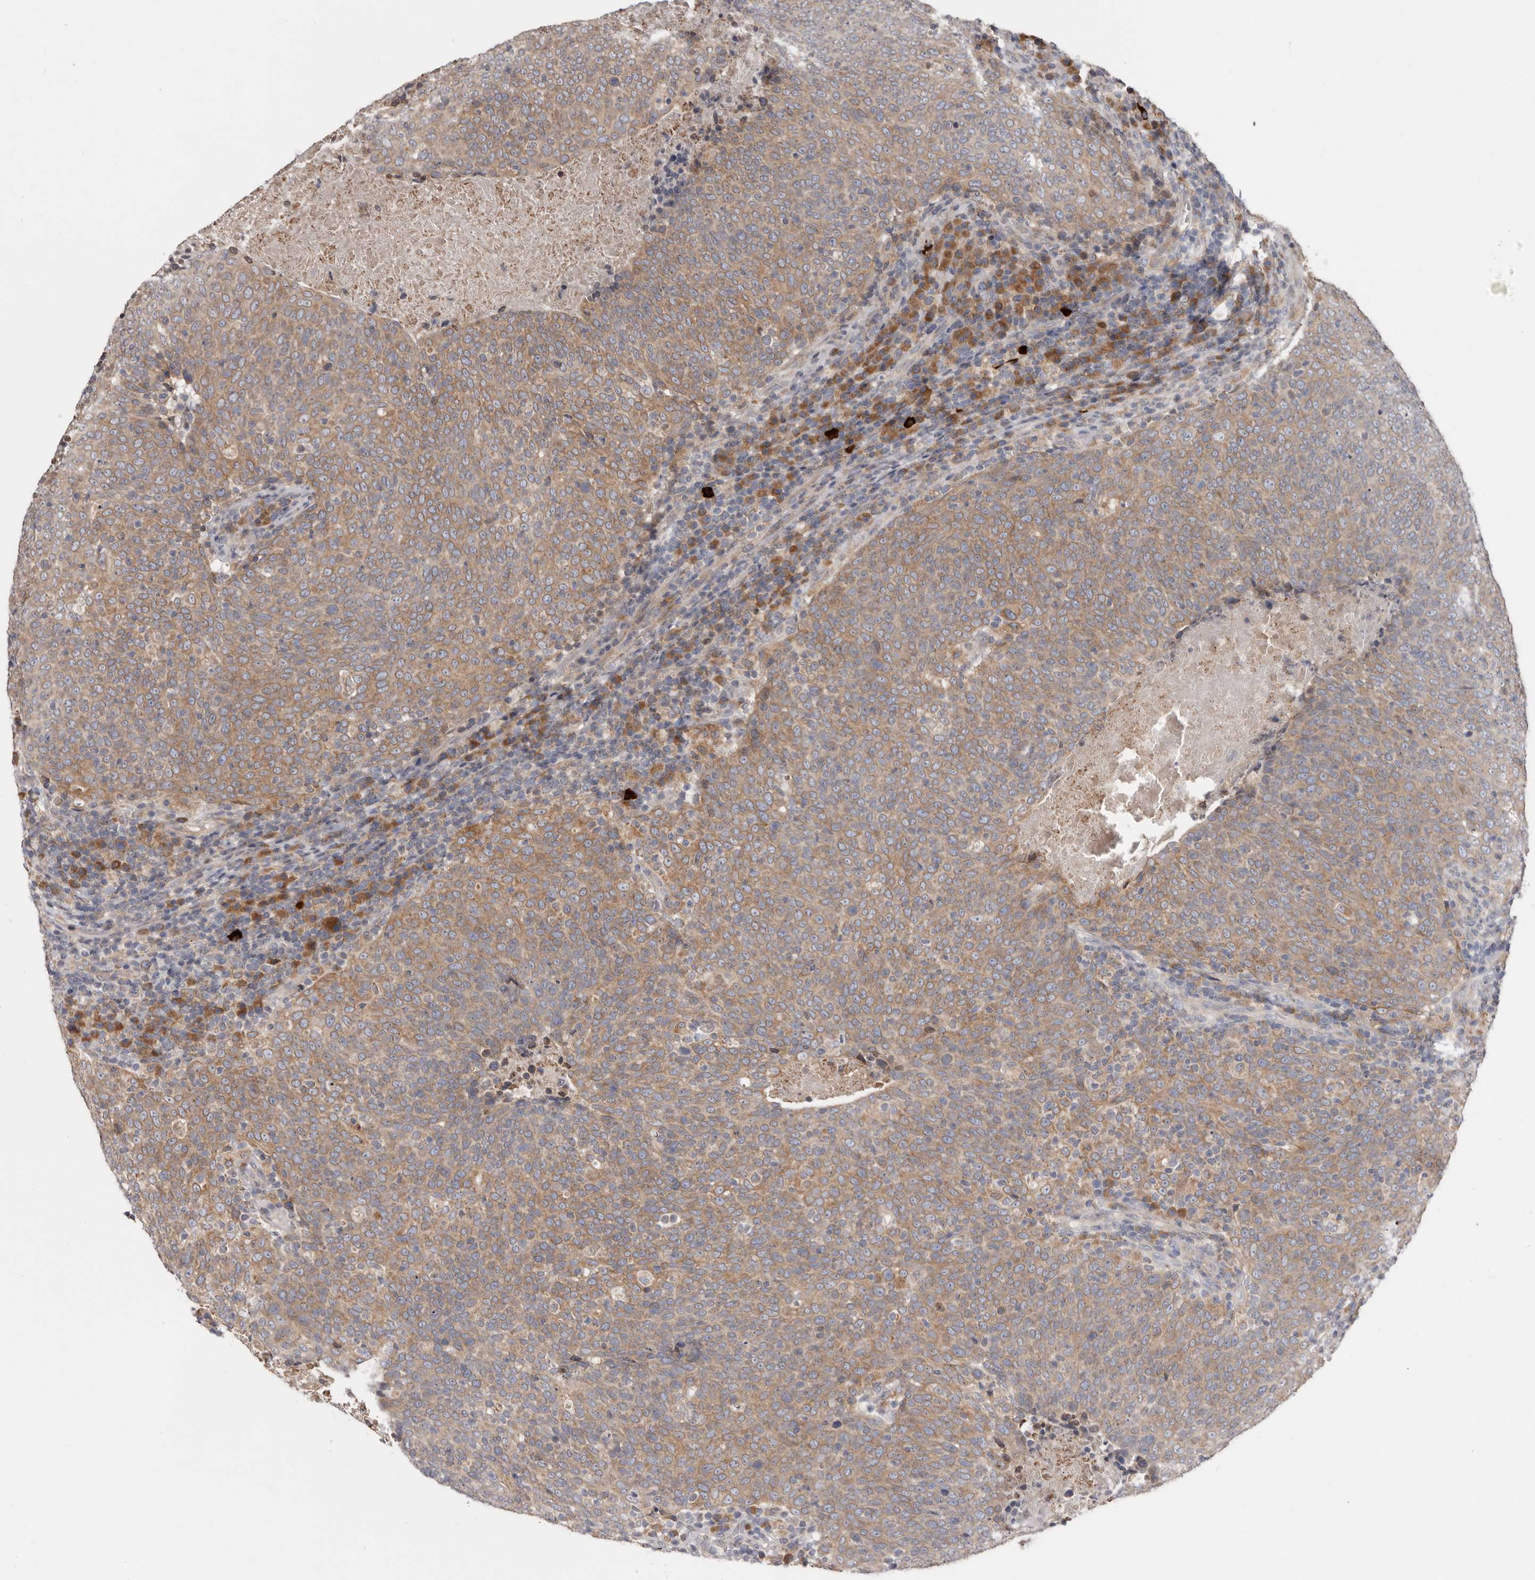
{"staining": {"intensity": "moderate", "quantity": ">75%", "location": "cytoplasmic/membranous"}, "tissue": "head and neck cancer", "cell_type": "Tumor cells", "image_type": "cancer", "snomed": [{"axis": "morphology", "description": "Squamous cell carcinoma, NOS"}, {"axis": "morphology", "description": "Squamous cell carcinoma, metastatic, NOS"}, {"axis": "topography", "description": "Lymph node"}, {"axis": "topography", "description": "Head-Neck"}], "caption": "DAB (3,3'-diaminobenzidine) immunohistochemical staining of human head and neck cancer displays moderate cytoplasmic/membranous protein staining in about >75% of tumor cells.", "gene": "TMUB1", "patient": {"sex": "male", "age": 62}}